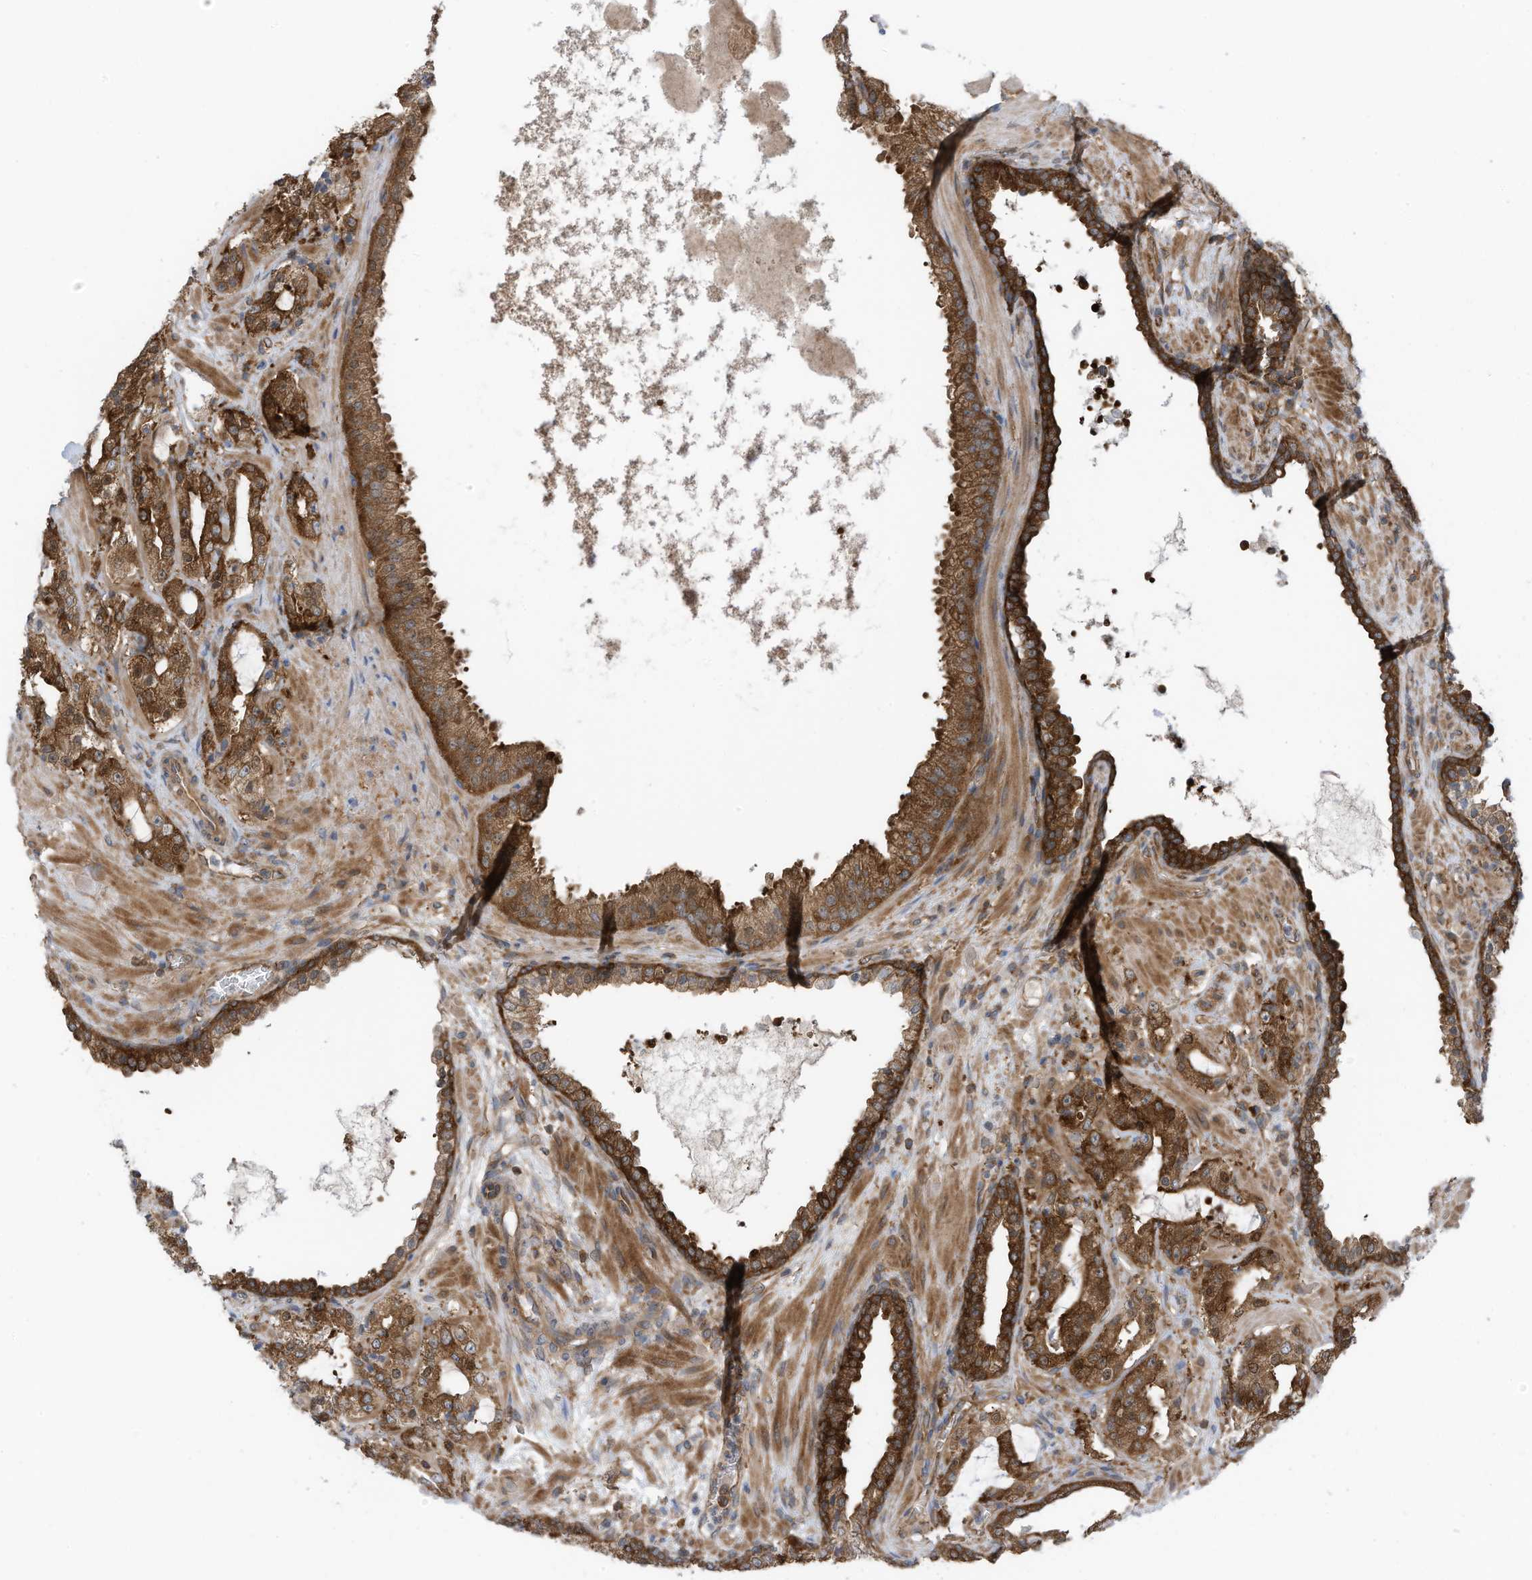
{"staining": {"intensity": "strong", "quantity": ">75%", "location": "cytoplasmic/membranous"}, "tissue": "prostate cancer", "cell_type": "Tumor cells", "image_type": "cancer", "snomed": [{"axis": "morphology", "description": "Adenocarcinoma, High grade"}, {"axis": "topography", "description": "Prostate"}], "caption": "Protein expression analysis of human adenocarcinoma (high-grade) (prostate) reveals strong cytoplasmic/membranous positivity in approximately >75% of tumor cells.", "gene": "REPS1", "patient": {"sex": "male", "age": 64}}